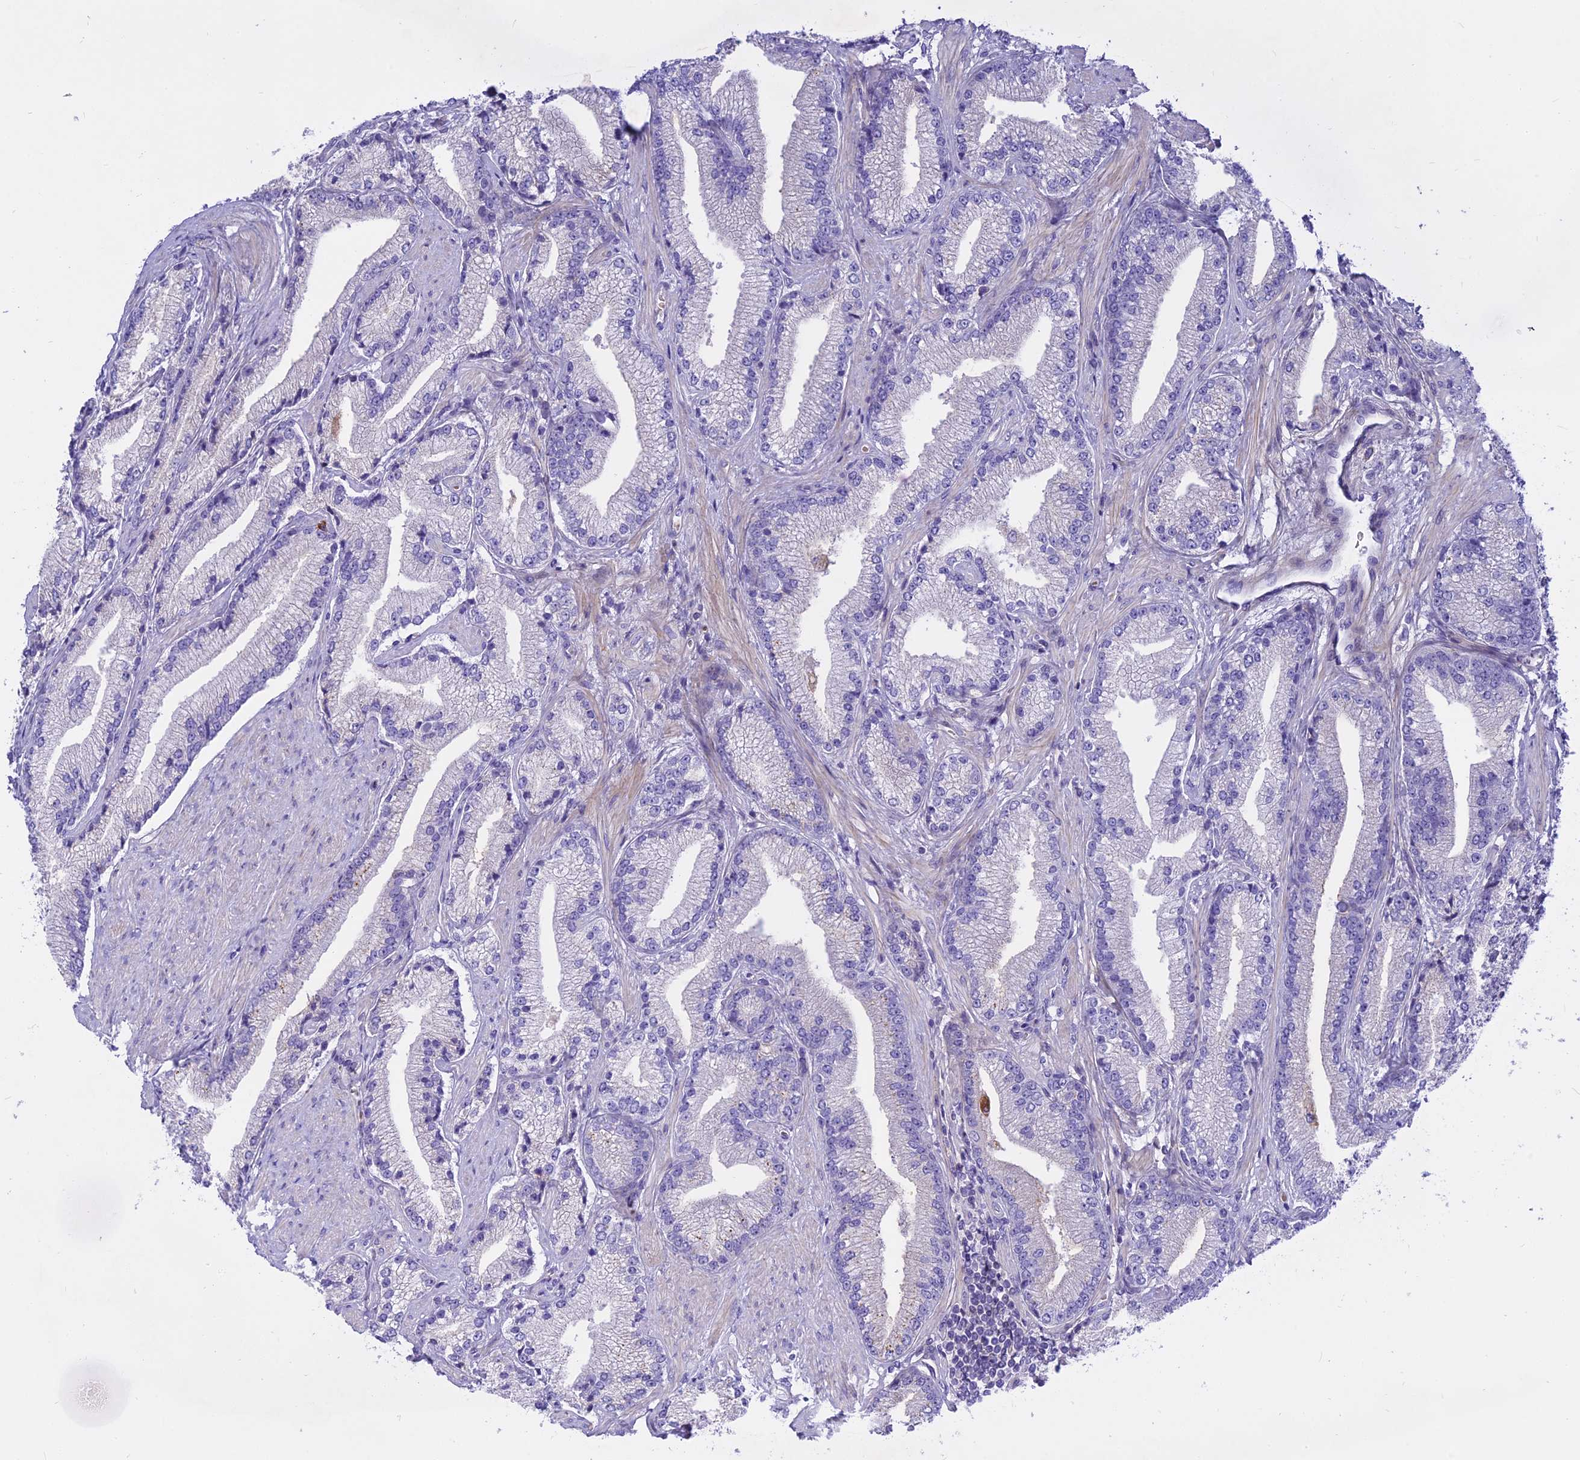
{"staining": {"intensity": "moderate", "quantity": "<25%", "location": "cytoplasmic/membranous"}, "tissue": "prostate cancer", "cell_type": "Tumor cells", "image_type": "cancer", "snomed": [{"axis": "morphology", "description": "Adenocarcinoma, High grade"}, {"axis": "topography", "description": "Prostate"}], "caption": "Protein staining demonstrates moderate cytoplasmic/membranous staining in about <25% of tumor cells in prostate cancer. The protein of interest is shown in brown color, while the nuclei are stained blue.", "gene": "MBD3L1", "patient": {"sex": "male", "age": 67}}